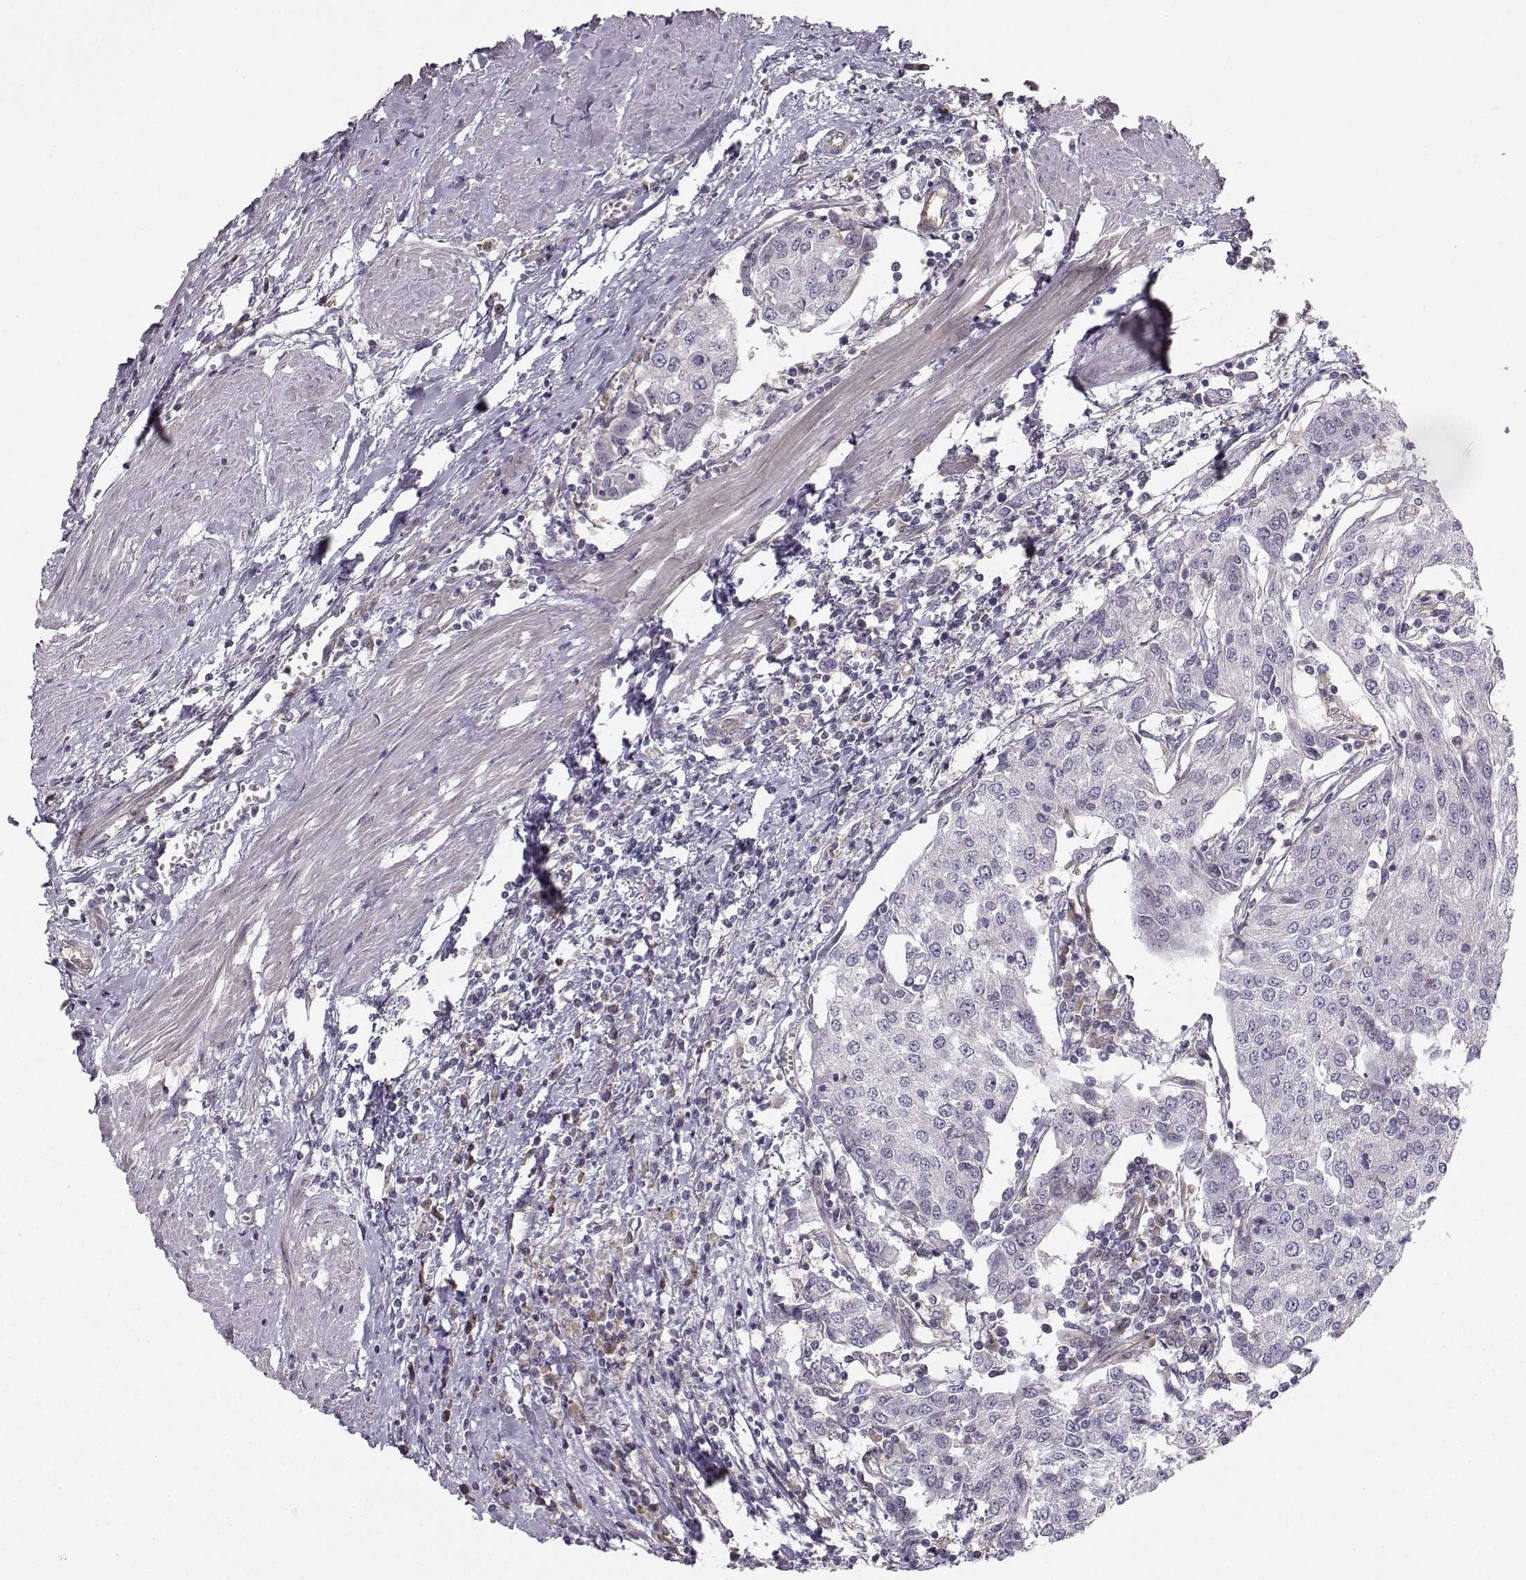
{"staining": {"intensity": "negative", "quantity": "none", "location": "none"}, "tissue": "urothelial cancer", "cell_type": "Tumor cells", "image_type": "cancer", "snomed": [{"axis": "morphology", "description": "Urothelial carcinoma, High grade"}, {"axis": "topography", "description": "Urinary bladder"}], "caption": "The histopathology image demonstrates no staining of tumor cells in urothelial carcinoma (high-grade).", "gene": "OPRD1", "patient": {"sex": "female", "age": 85}}